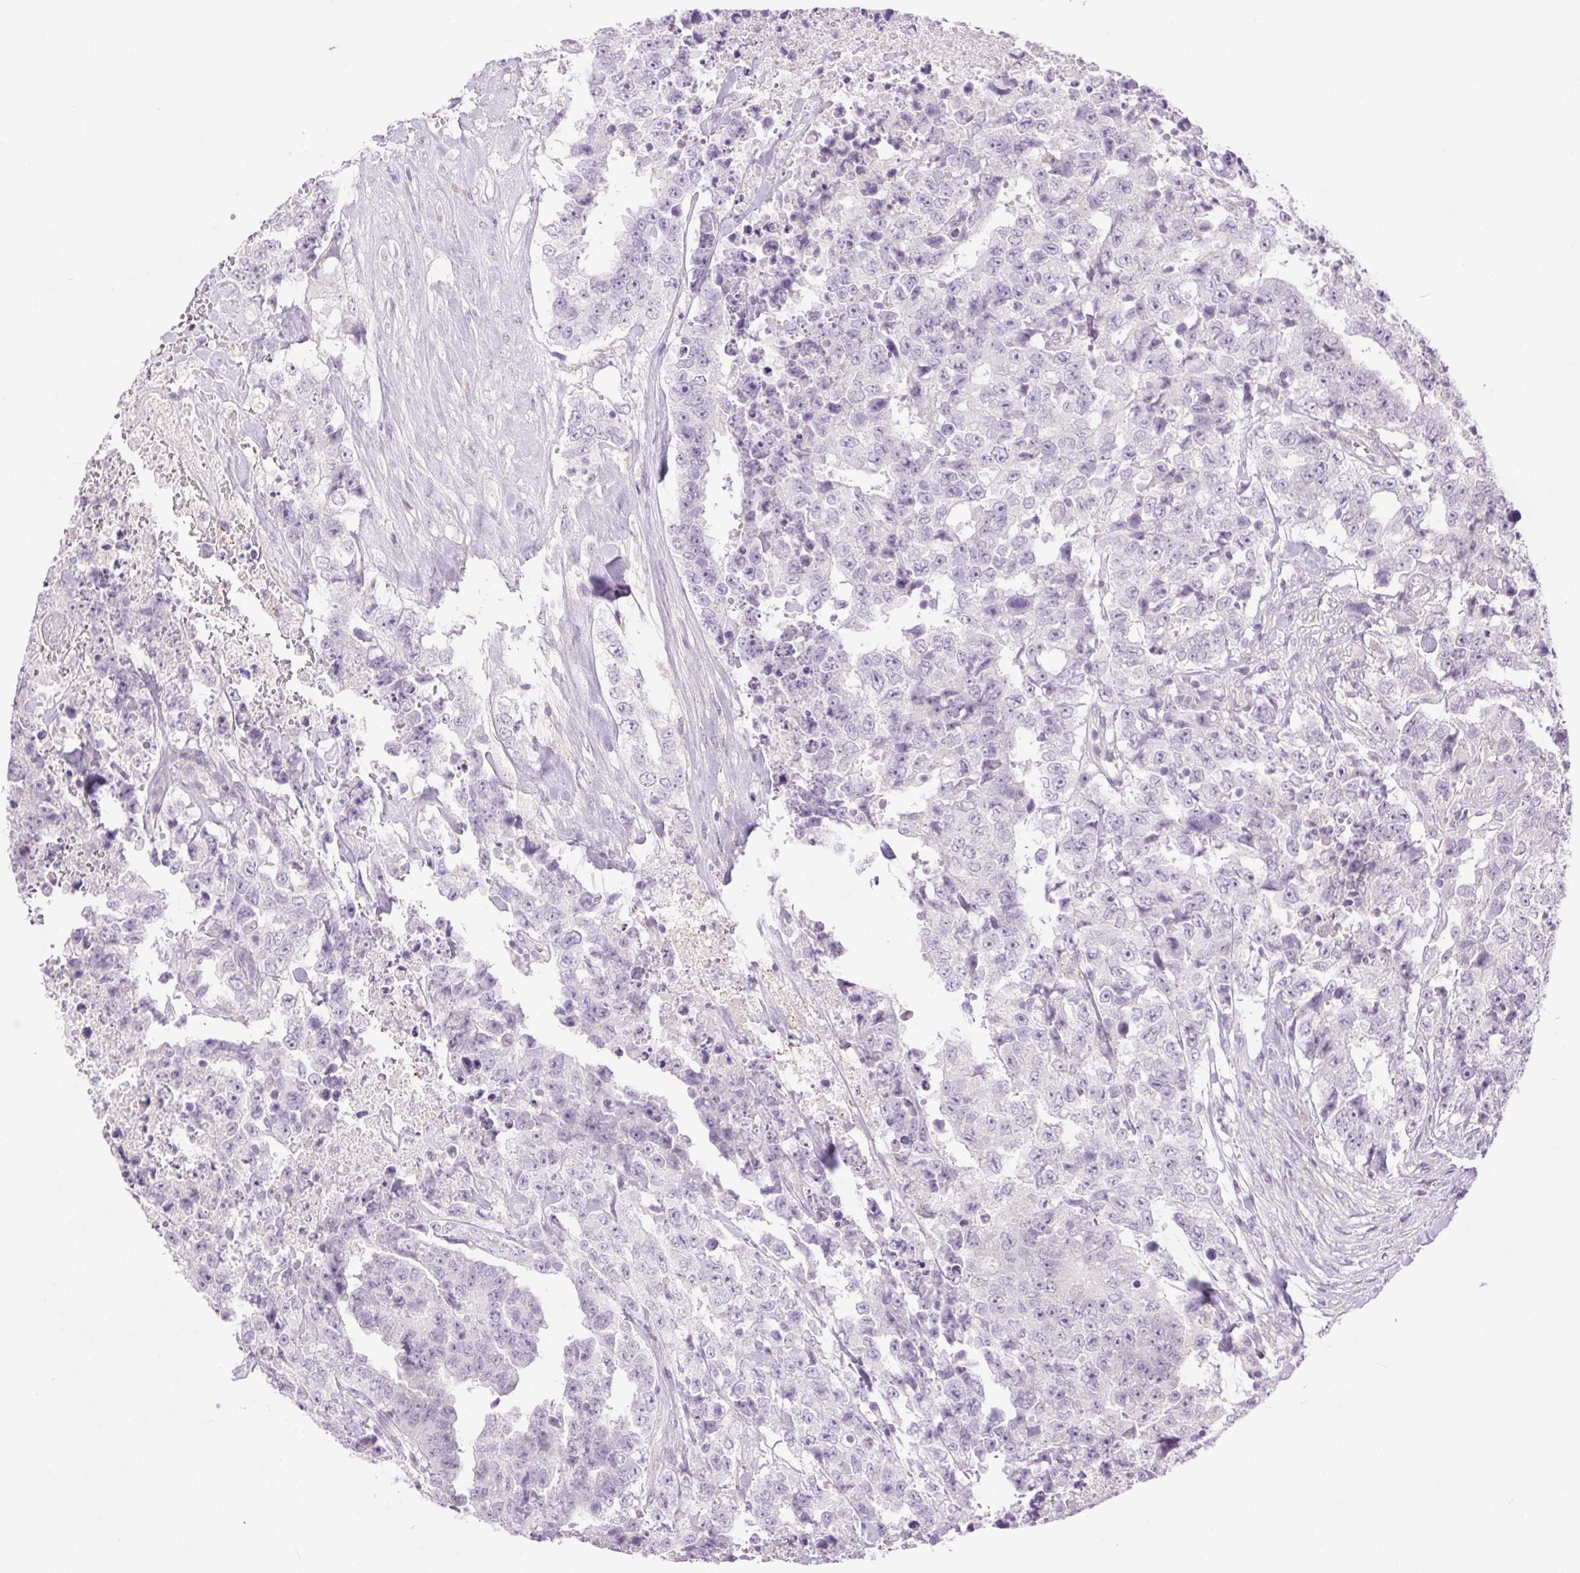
{"staining": {"intensity": "negative", "quantity": "none", "location": "none"}, "tissue": "testis cancer", "cell_type": "Tumor cells", "image_type": "cancer", "snomed": [{"axis": "morphology", "description": "Carcinoma, Embryonal, NOS"}, {"axis": "topography", "description": "Testis"}], "caption": "Testis cancer (embryonal carcinoma) stained for a protein using immunohistochemistry reveals no staining tumor cells.", "gene": "SYT11", "patient": {"sex": "male", "age": 24}}